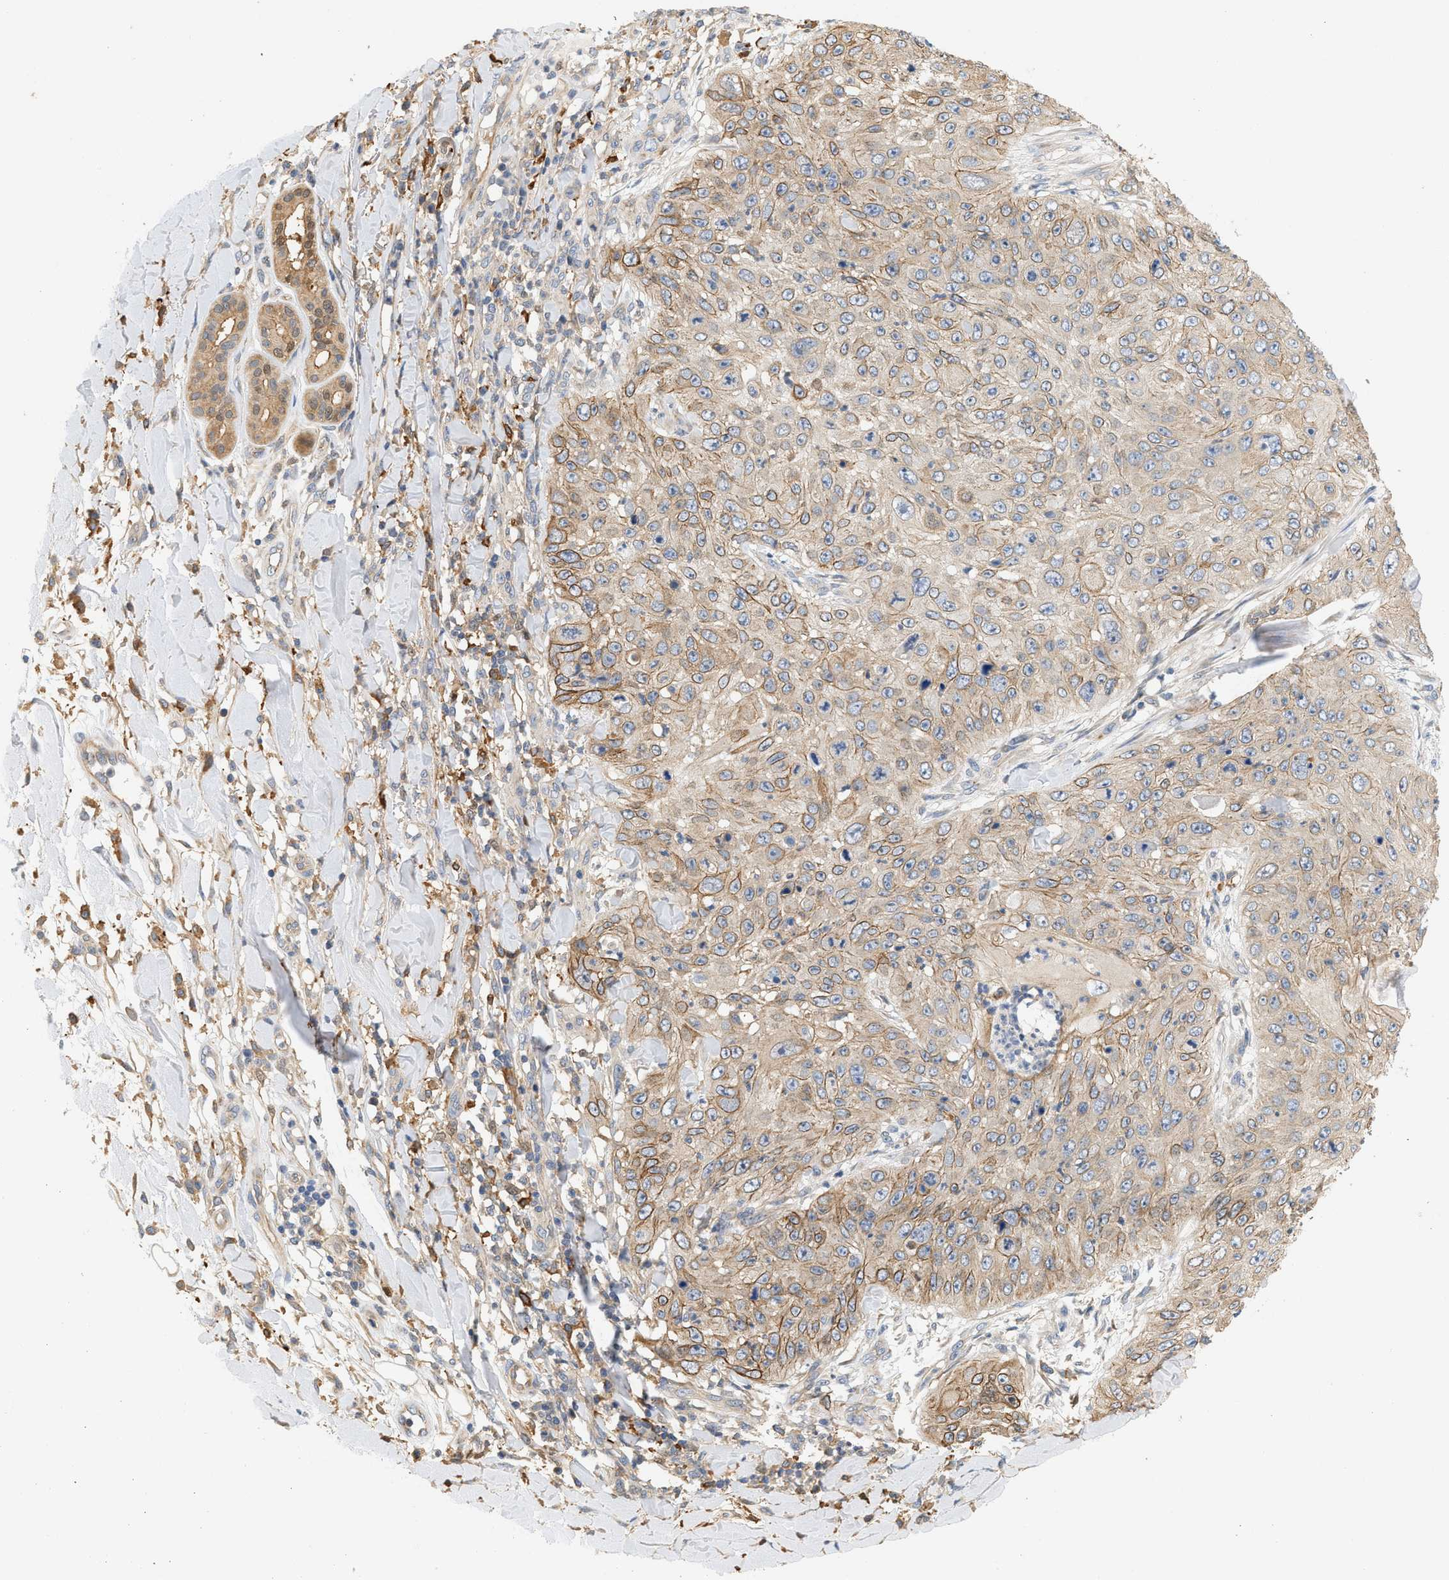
{"staining": {"intensity": "weak", "quantity": ">75%", "location": "cytoplasmic/membranous"}, "tissue": "skin cancer", "cell_type": "Tumor cells", "image_type": "cancer", "snomed": [{"axis": "morphology", "description": "Squamous cell carcinoma, NOS"}, {"axis": "topography", "description": "Skin"}], "caption": "Skin cancer stained with immunohistochemistry (IHC) demonstrates weak cytoplasmic/membranous positivity in about >75% of tumor cells.", "gene": "CTXN1", "patient": {"sex": "female", "age": 80}}